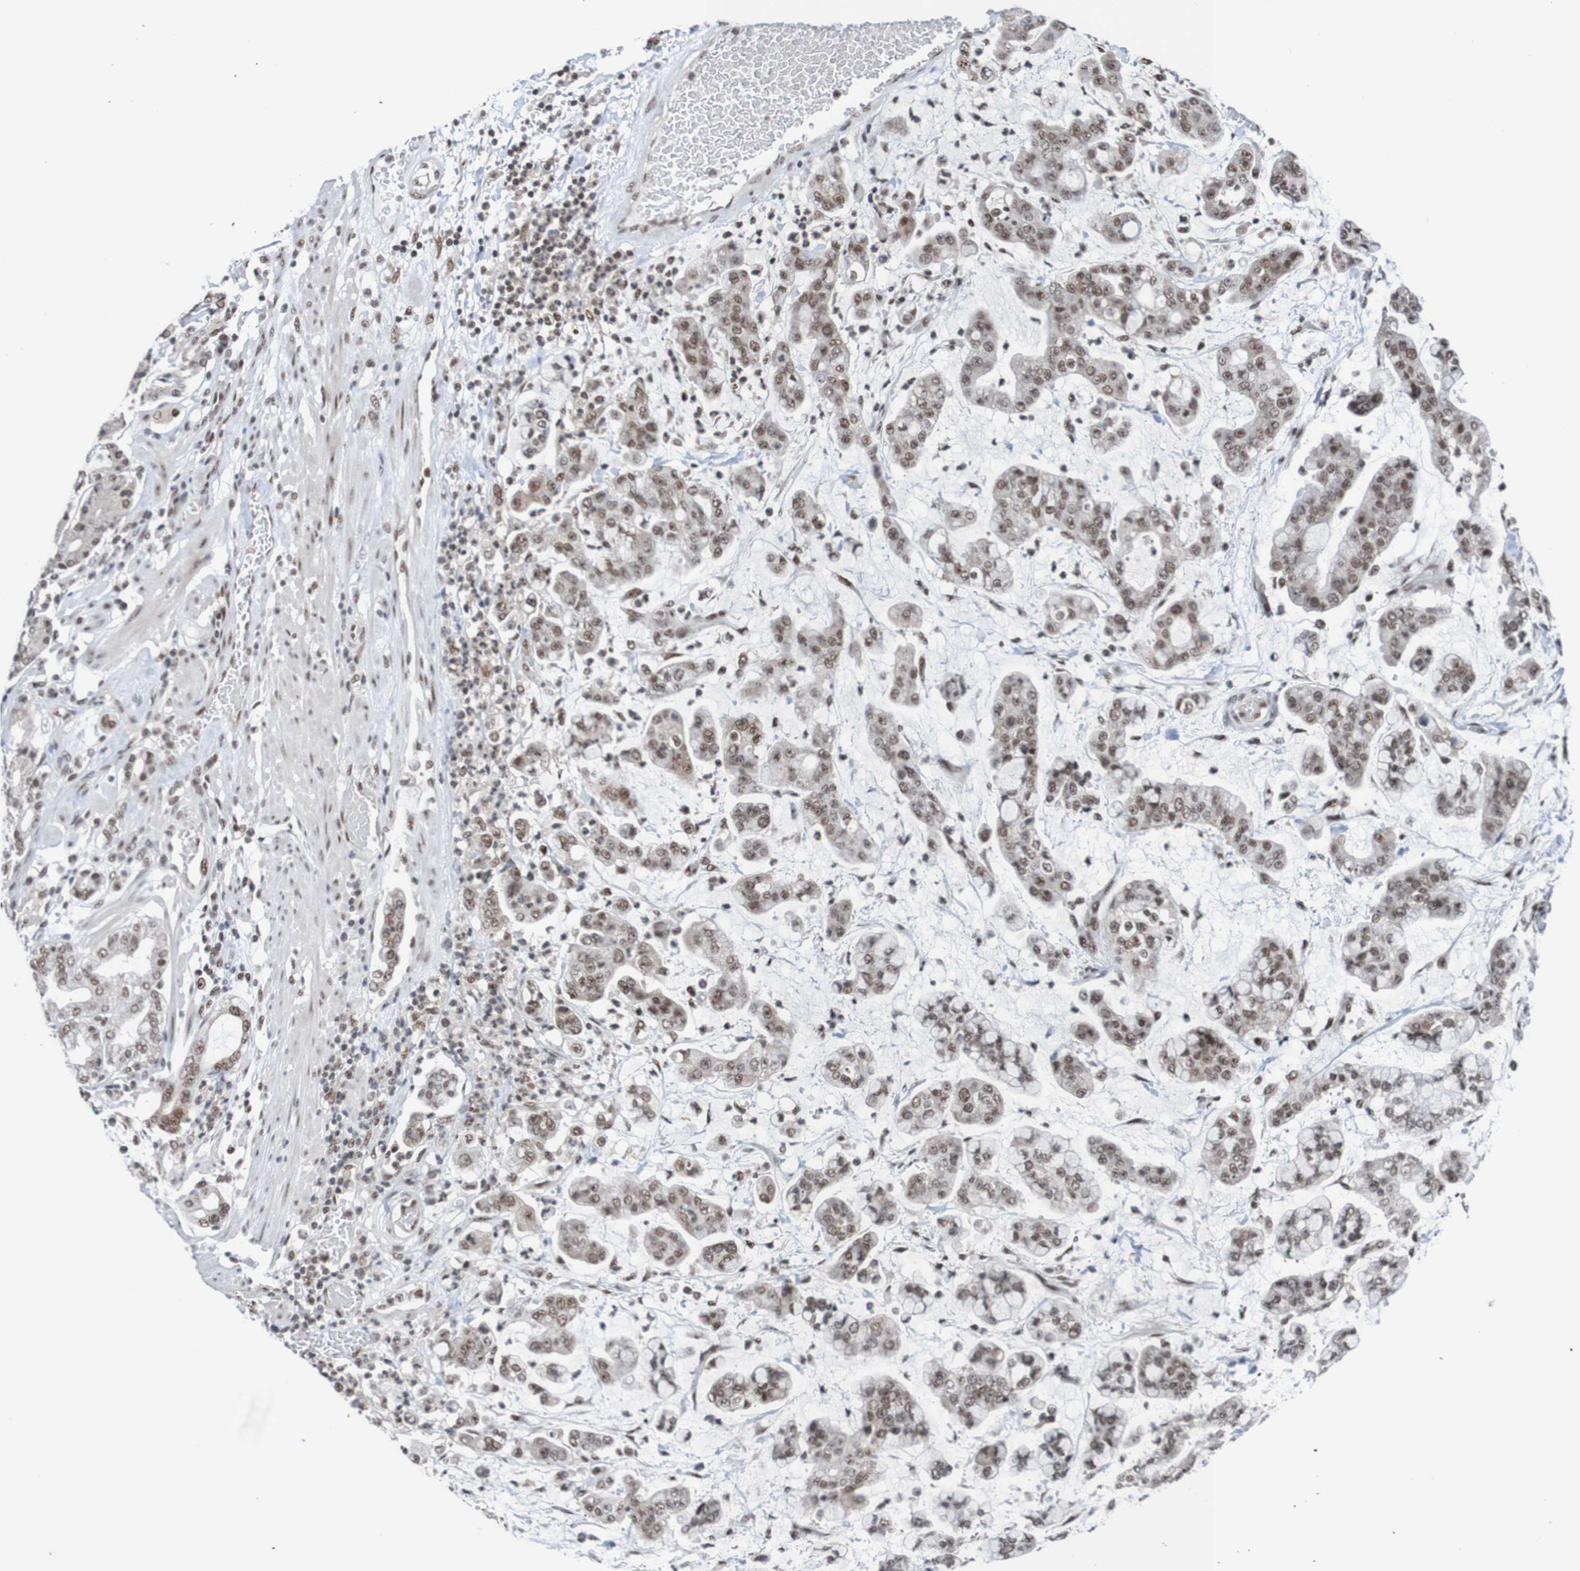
{"staining": {"intensity": "weak", "quantity": ">75%", "location": "nuclear"}, "tissue": "stomach cancer", "cell_type": "Tumor cells", "image_type": "cancer", "snomed": [{"axis": "morphology", "description": "Normal tissue, NOS"}, {"axis": "morphology", "description": "Adenocarcinoma, NOS"}, {"axis": "topography", "description": "Stomach, upper"}, {"axis": "topography", "description": "Stomach"}], "caption": "Immunohistochemical staining of human stomach adenocarcinoma displays low levels of weak nuclear expression in approximately >75% of tumor cells.", "gene": "CDC5L", "patient": {"sex": "male", "age": 76}}